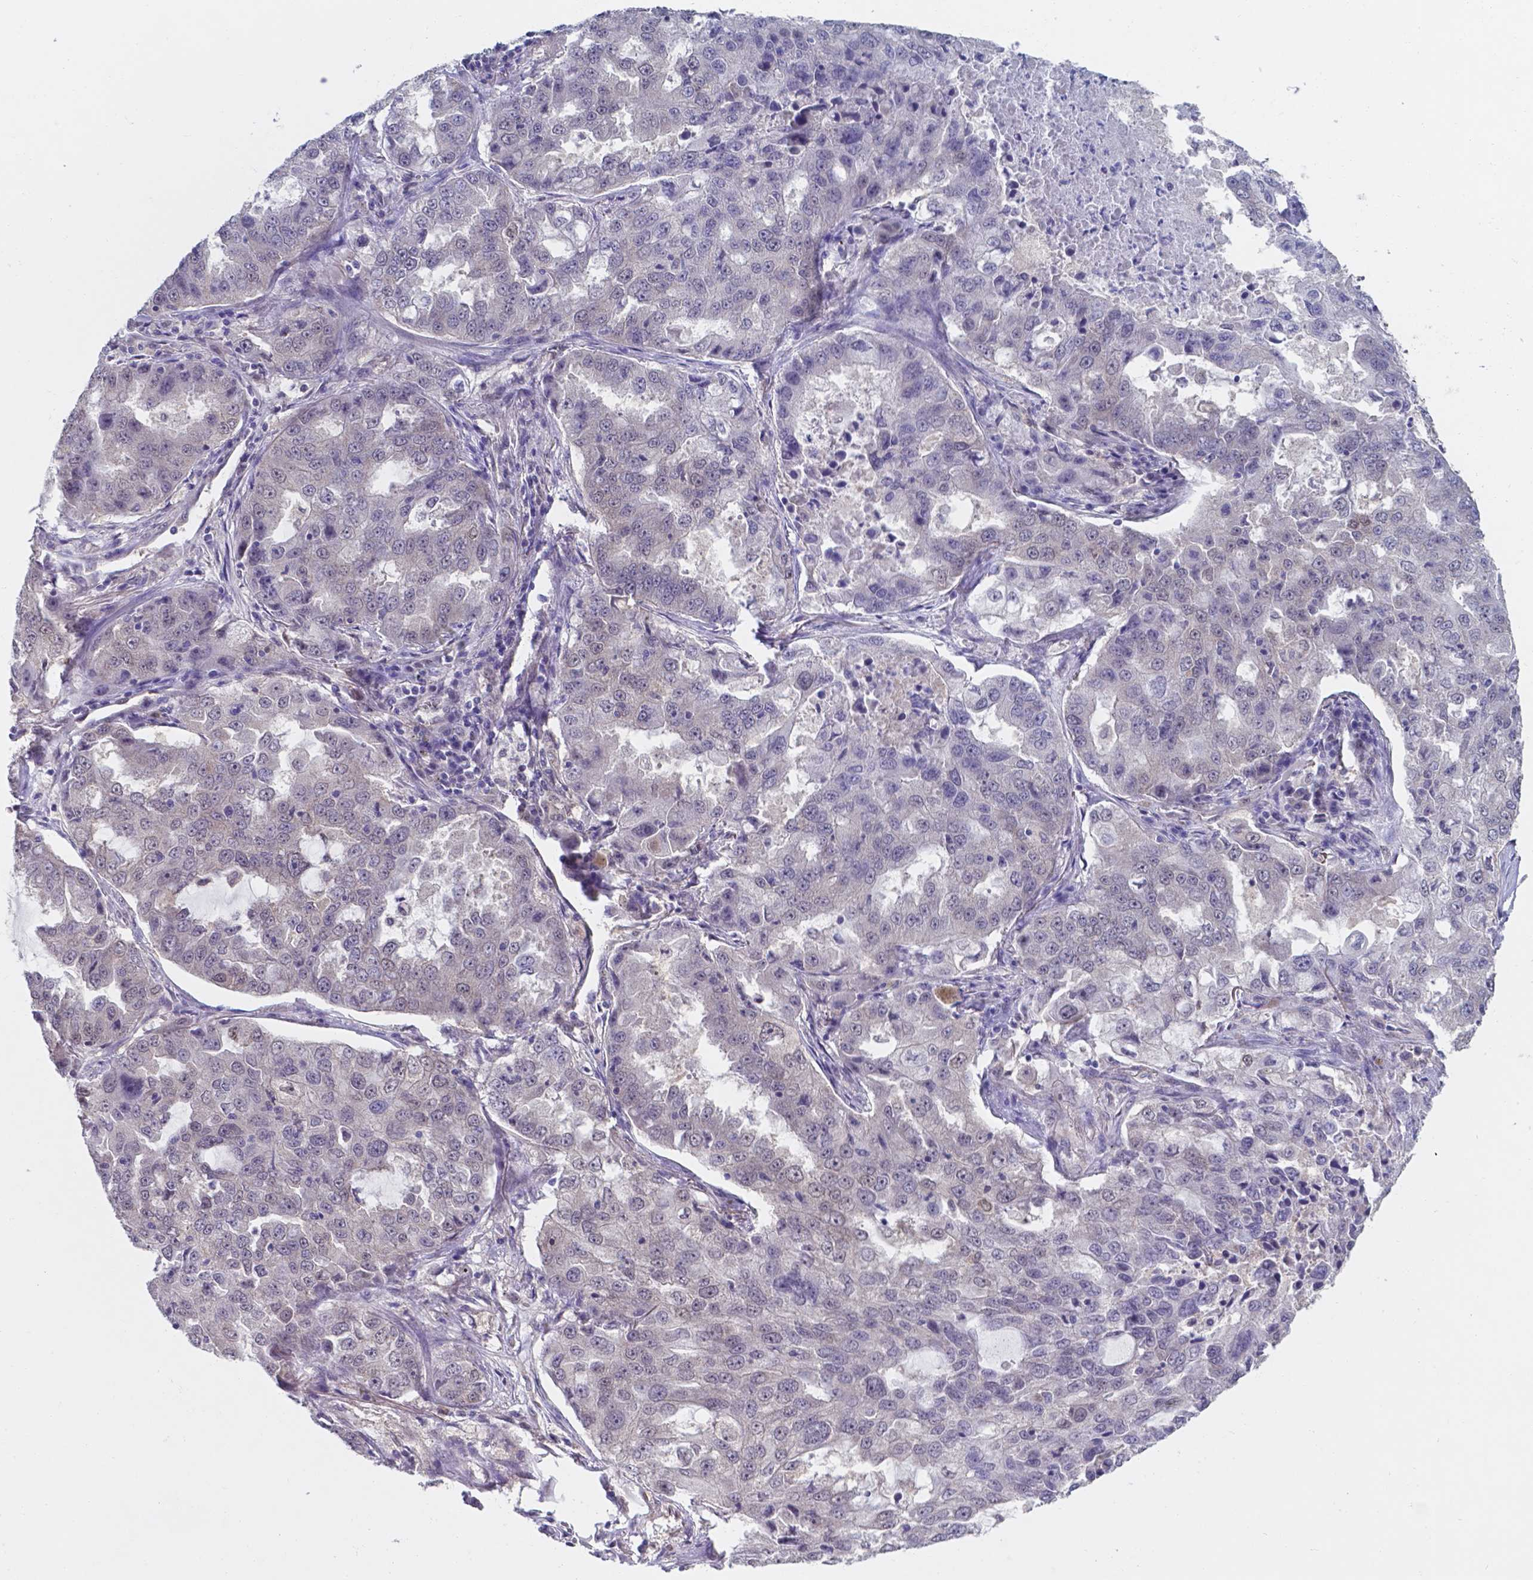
{"staining": {"intensity": "negative", "quantity": "none", "location": "none"}, "tissue": "lung cancer", "cell_type": "Tumor cells", "image_type": "cancer", "snomed": [{"axis": "morphology", "description": "Adenocarcinoma, NOS"}, {"axis": "topography", "description": "Lung"}], "caption": "The histopathology image shows no significant expression in tumor cells of lung adenocarcinoma. (Brightfield microscopy of DAB (3,3'-diaminobenzidine) immunohistochemistry (IHC) at high magnification).", "gene": "UBE2E2", "patient": {"sex": "female", "age": 61}}